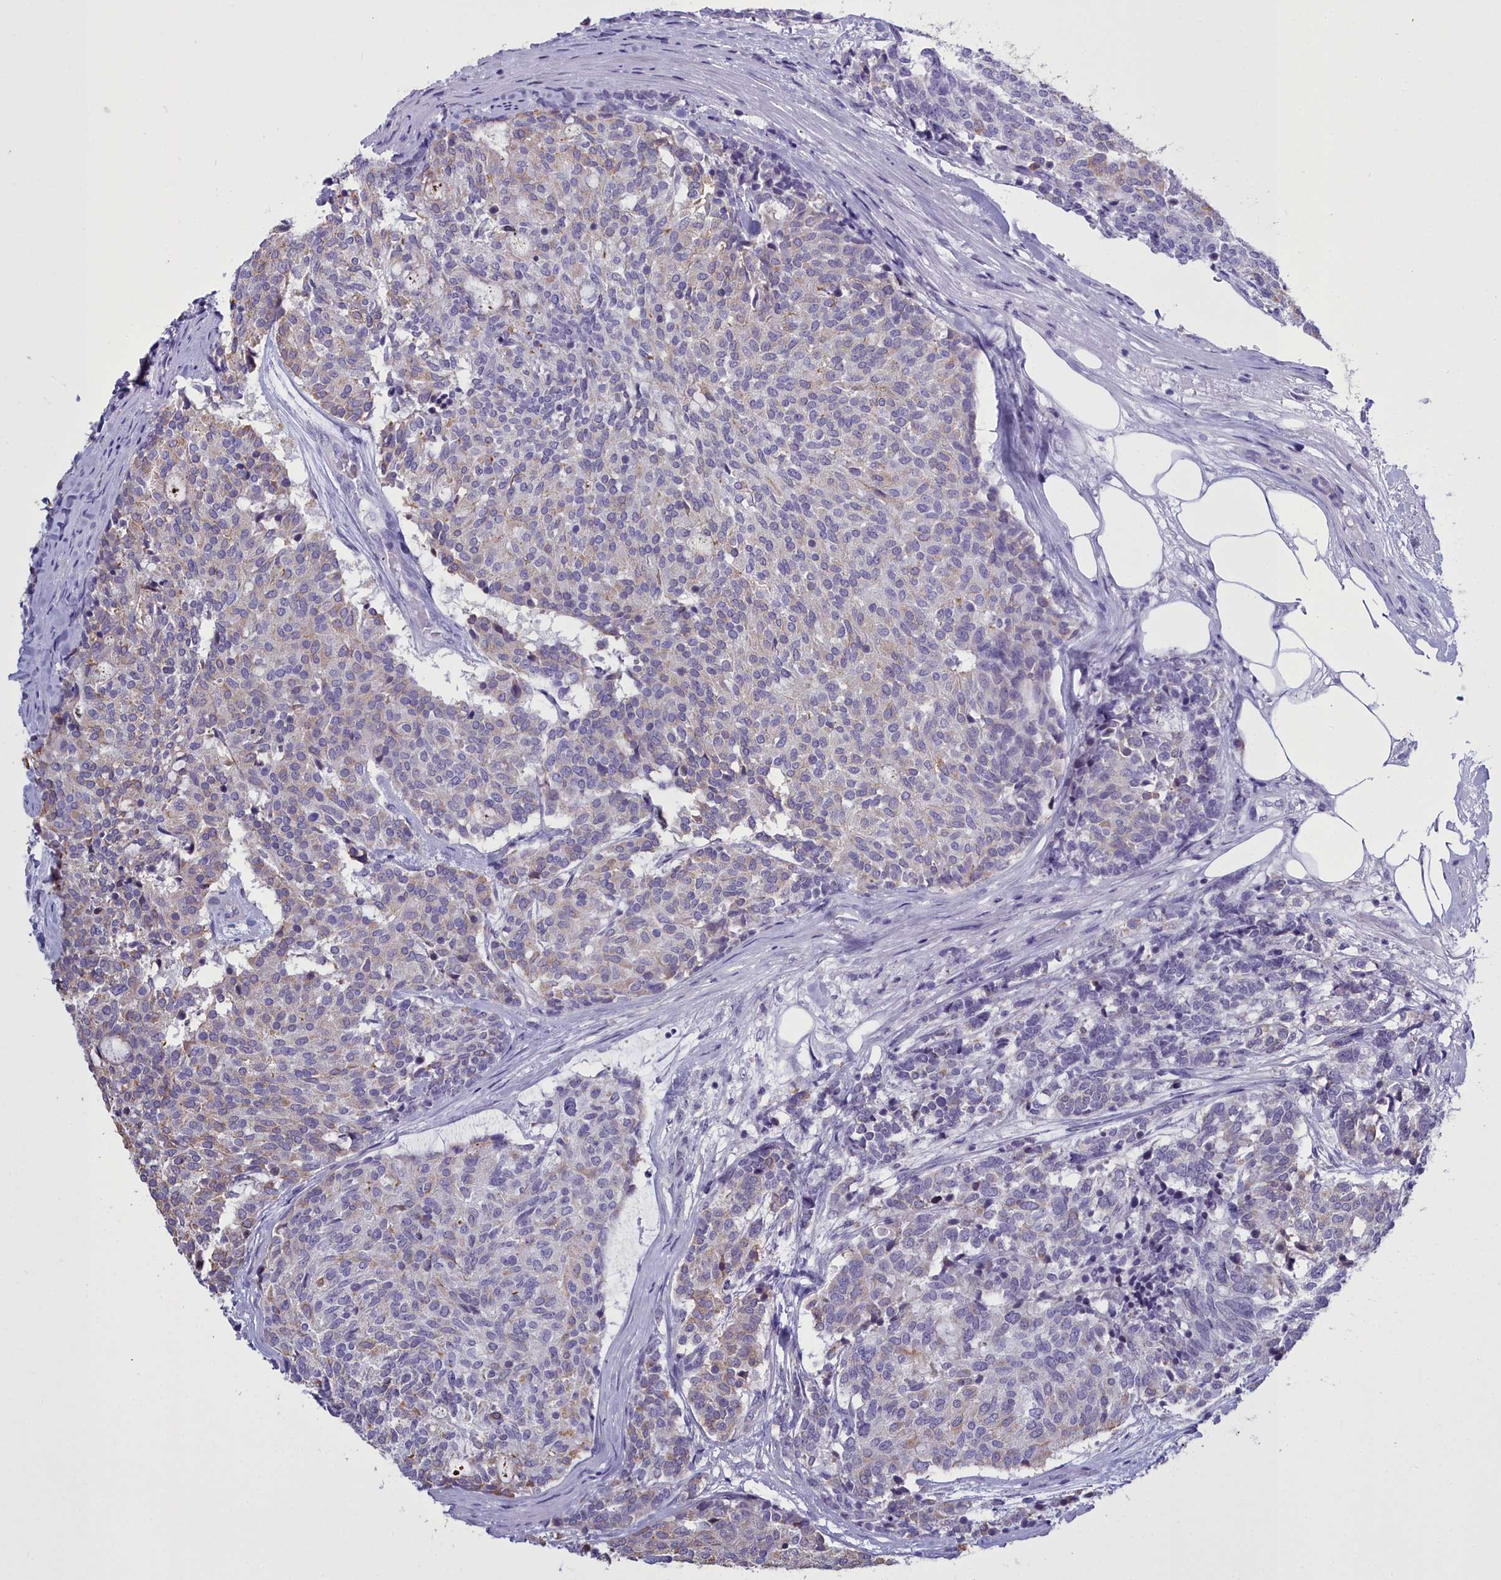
{"staining": {"intensity": "weak", "quantity": "<25%", "location": "cytoplasmic/membranous"}, "tissue": "carcinoid", "cell_type": "Tumor cells", "image_type": "cancer", "snomed": [{"axis": "morphology", "description": "Carcinoid, malignant, NOS"}, {"axis": "topography", "description": "Pancreas"}], "caption": "The photomicrograph exhibits no significant staining in tumor cells of carcinoid (malignant).", "gene": "MAP6", "patient": {"sex": "female", "age": 54}}